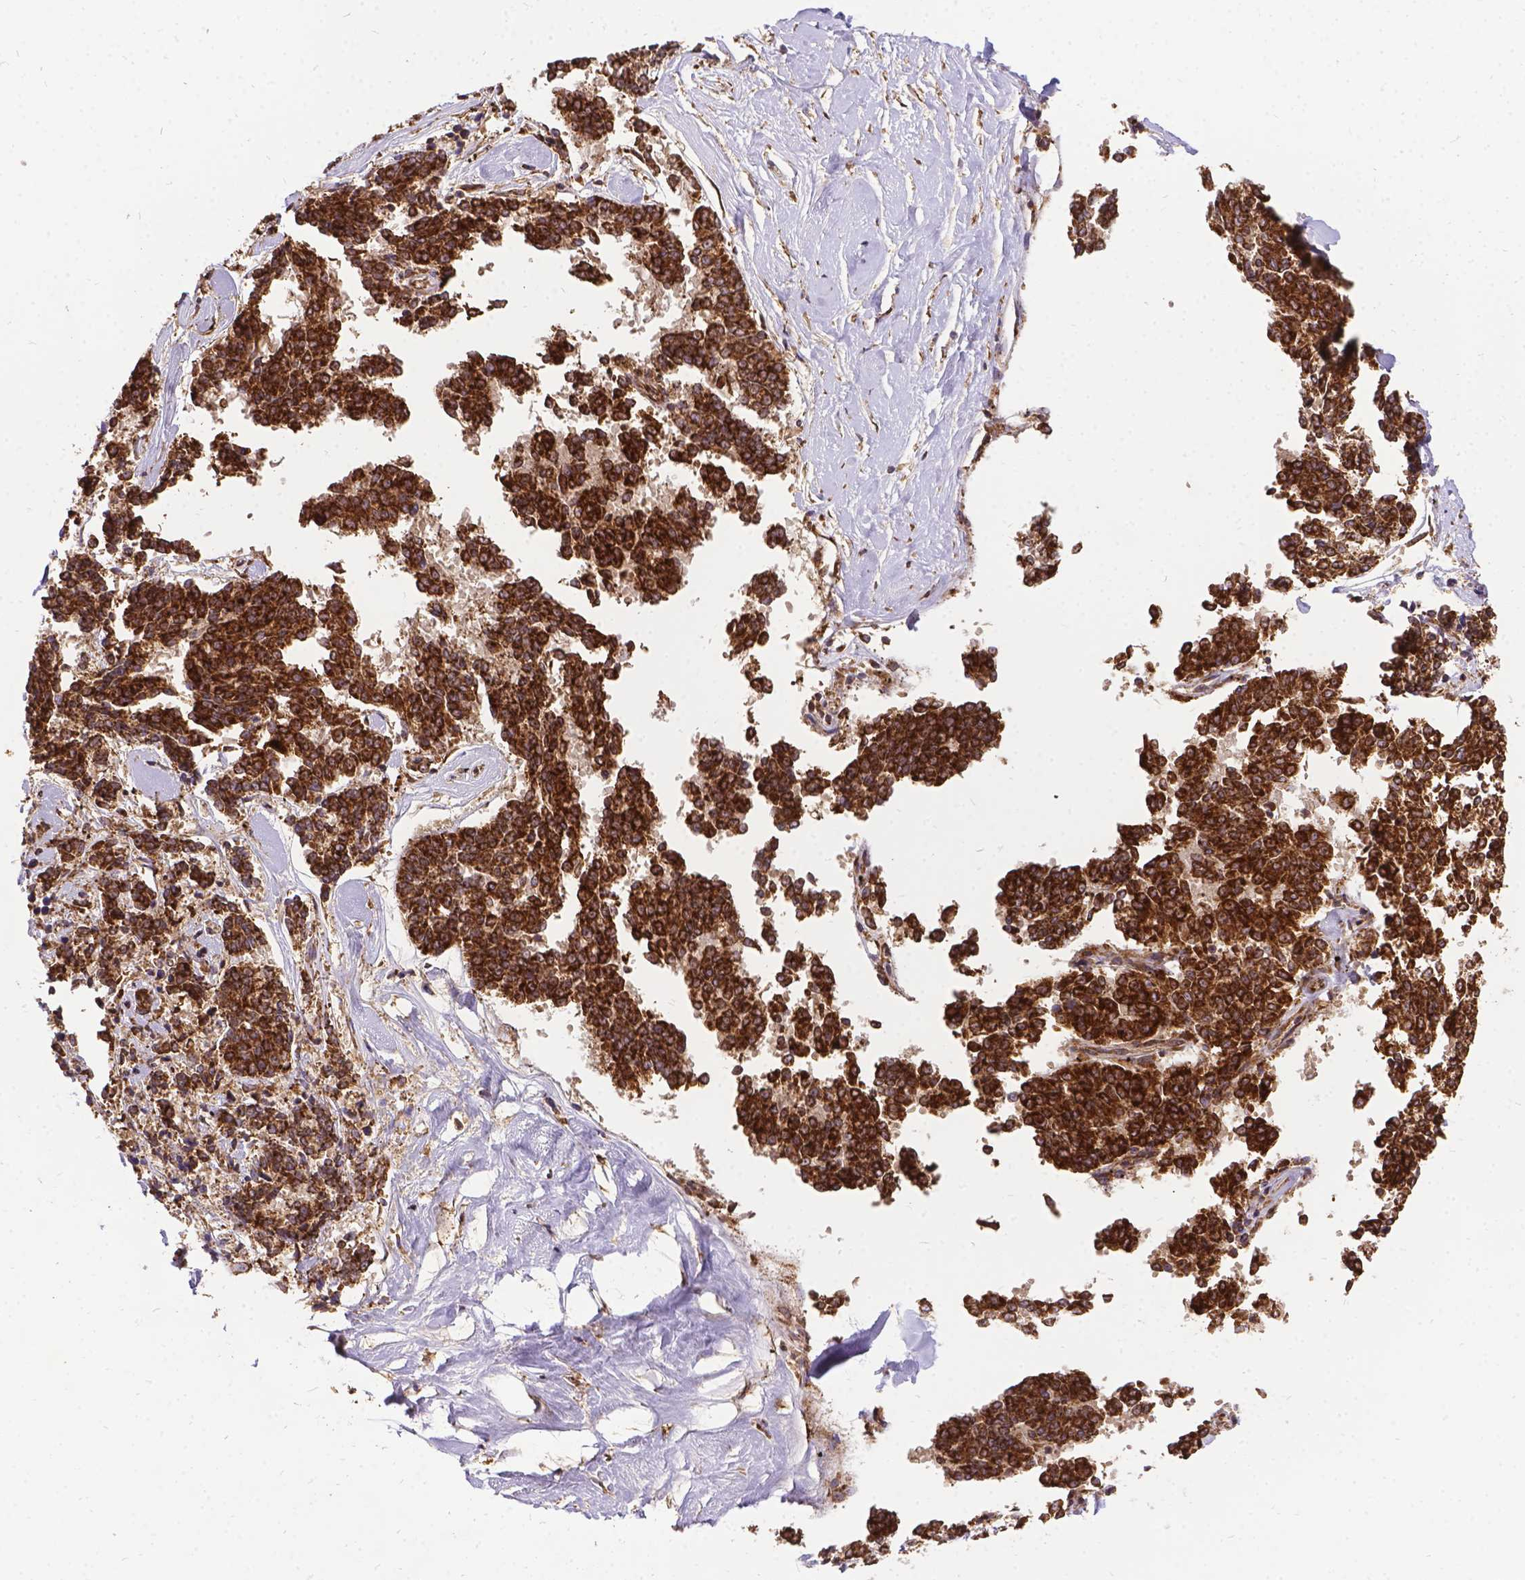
{"staining": {"intensity": "moderate", "quantity": ">75%", "location": "cytoplasmic/membranous"}, "tissue": "melanoma", "cell_type": "Tumor cells", "image_type": "cancer", "snomed": [{"axis": "morphology", "description": "Malignant melanoma, NOS"}, {"axis": "topography", "description": "Skin"}], "caption": "Malignant melanoma stained for a protein (brown) exhibits moderate cytoplasmic/membranous positive staining in about >75% of tumor cells.", "gene": "DENND6A", "patient": {"sex": "female", "age": 72}}